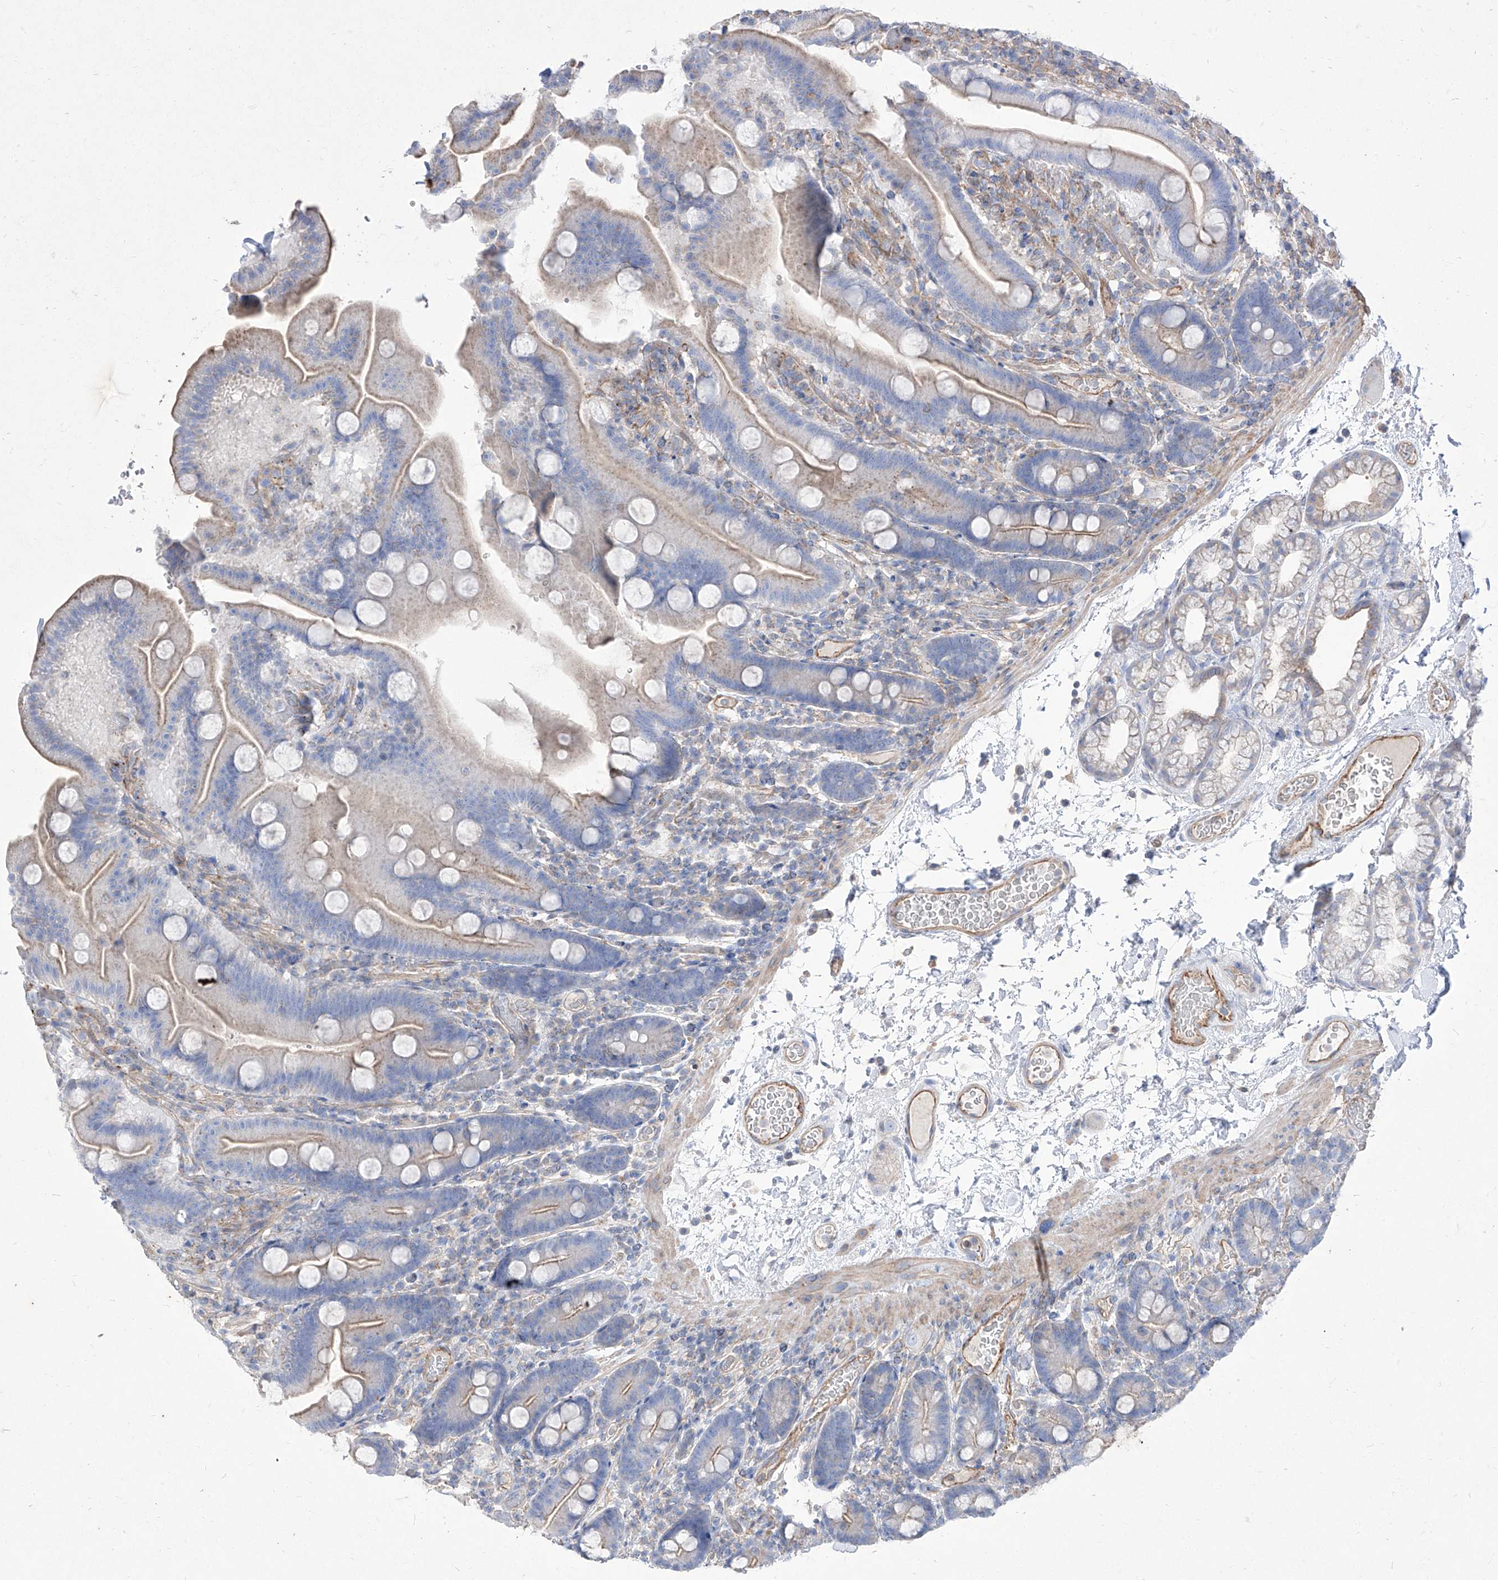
{"staining": {"intensity": "weak", "quantity": "<25%", "location": "cytoplasmic/membranous"}, "tissue": "duodenum", "cell_type": "Glandular cells", "image_type": "normal", "snomed": [{"axis": "morphology", "description": "Normal tissue, NOS"}, {"axis": "topography", "description": "Duodenum"}], "caption": "A high-resolution image shows immunohistochemistry (IHC) staining of benign duodenum, which exhibits no significant positivity in glandular cells.", "gene": "C1orf74", "patient": {"sex": "male", "age": 55}}